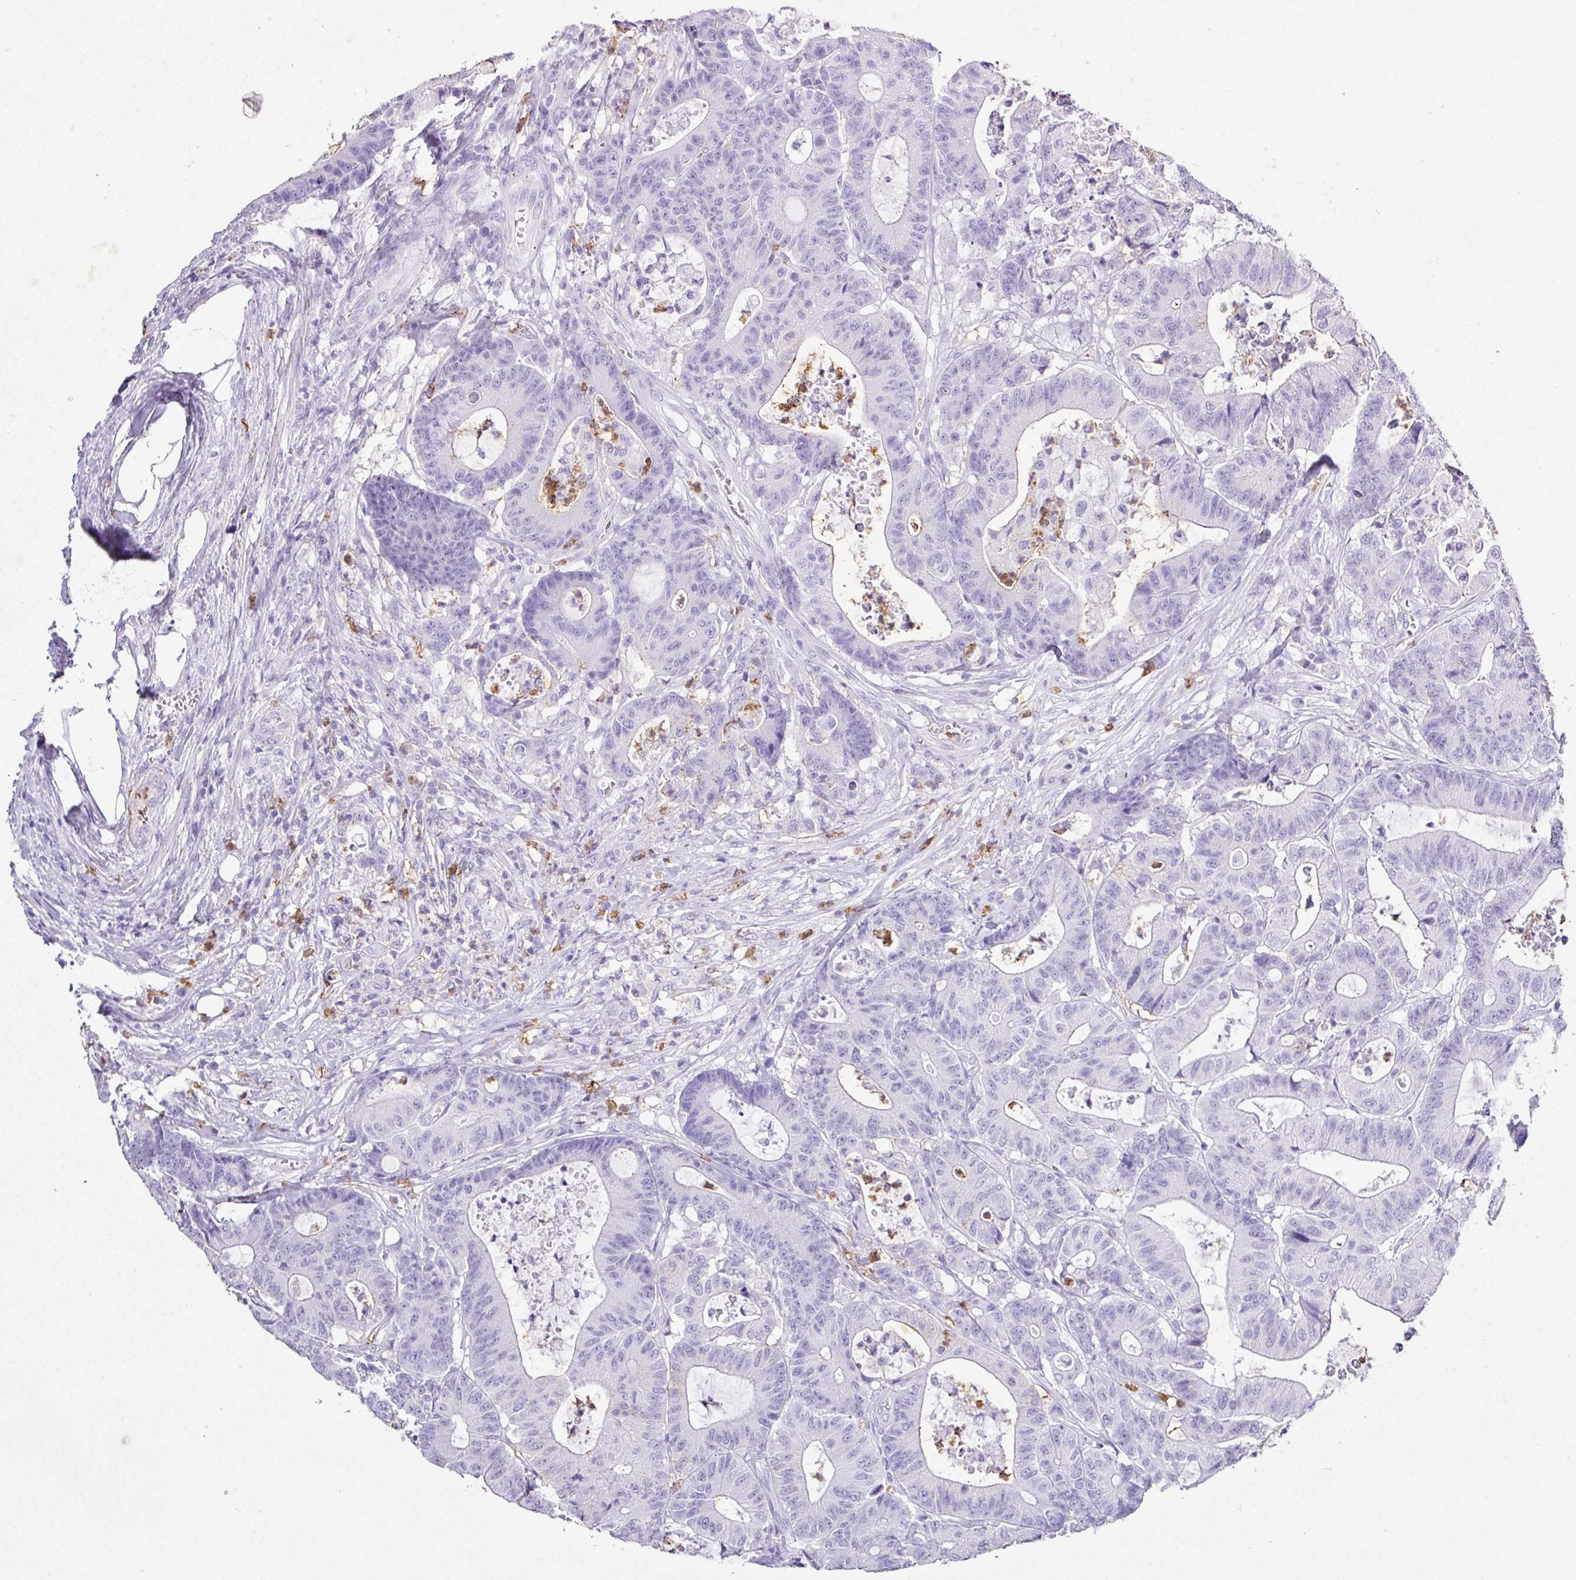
{"staining": {"intensity": "negative", "quantity": "none", "location": "none"}, "tissue": "colorectal cancer", "cell_type": "Tumor cells", "image_type": "cancer", "snomed": [{"axis": "morphology", "description": "Adenocarcinoma, NOS"}, {"axis": "topography", "description": "Colon"}], "caption": "DAB immunohistochemical staining of human colorectal adenocarcinoma exhibits no significant expression in tumor cells.", "gene": "KCNJ11", "patient": {"sex": "female", "age": 84}}